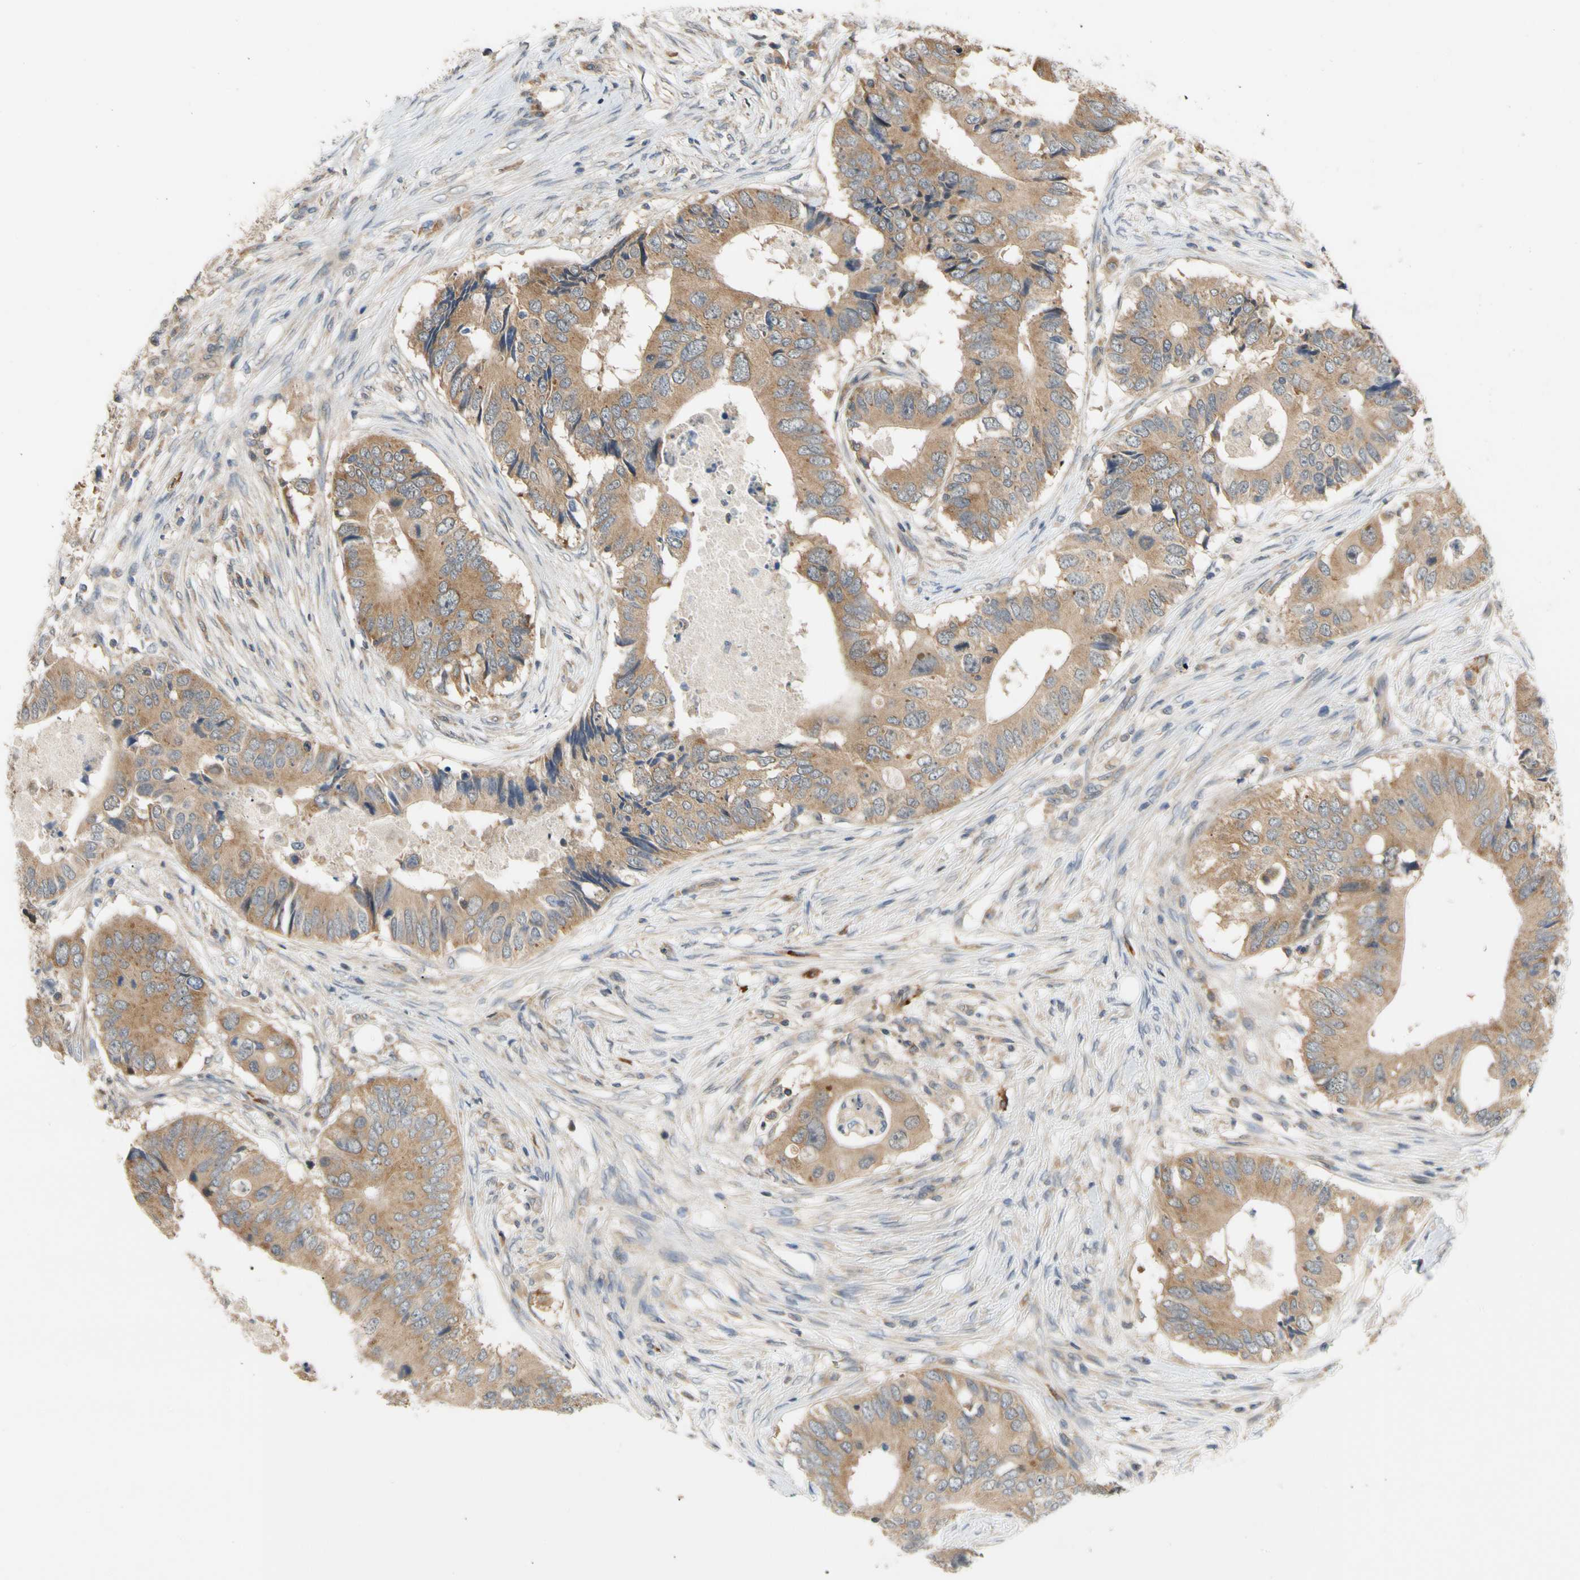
{"staining": {"intensity": "moderate", "quantity": ">75%", "location": "cytoplasmic/membranous"}, "tissue": "colorectal cancer", "cell_type": "Tumor cells", "image_type": "cancer", "snomed": [{"axis": "morphology", "description": "Adenocarcinoma, NOS"}, {"axis": "topography", "description": "Colon"}], "caption": "About >75% of tumor cells in human colorectal cancer (adenocarcinoma) reveal moderate cytoplasmic/membranous protein staining as visualized by brown immunohistochemical staining.", "gene": "ANKHD1", "patient": {"sex": "male", "age": 71}}